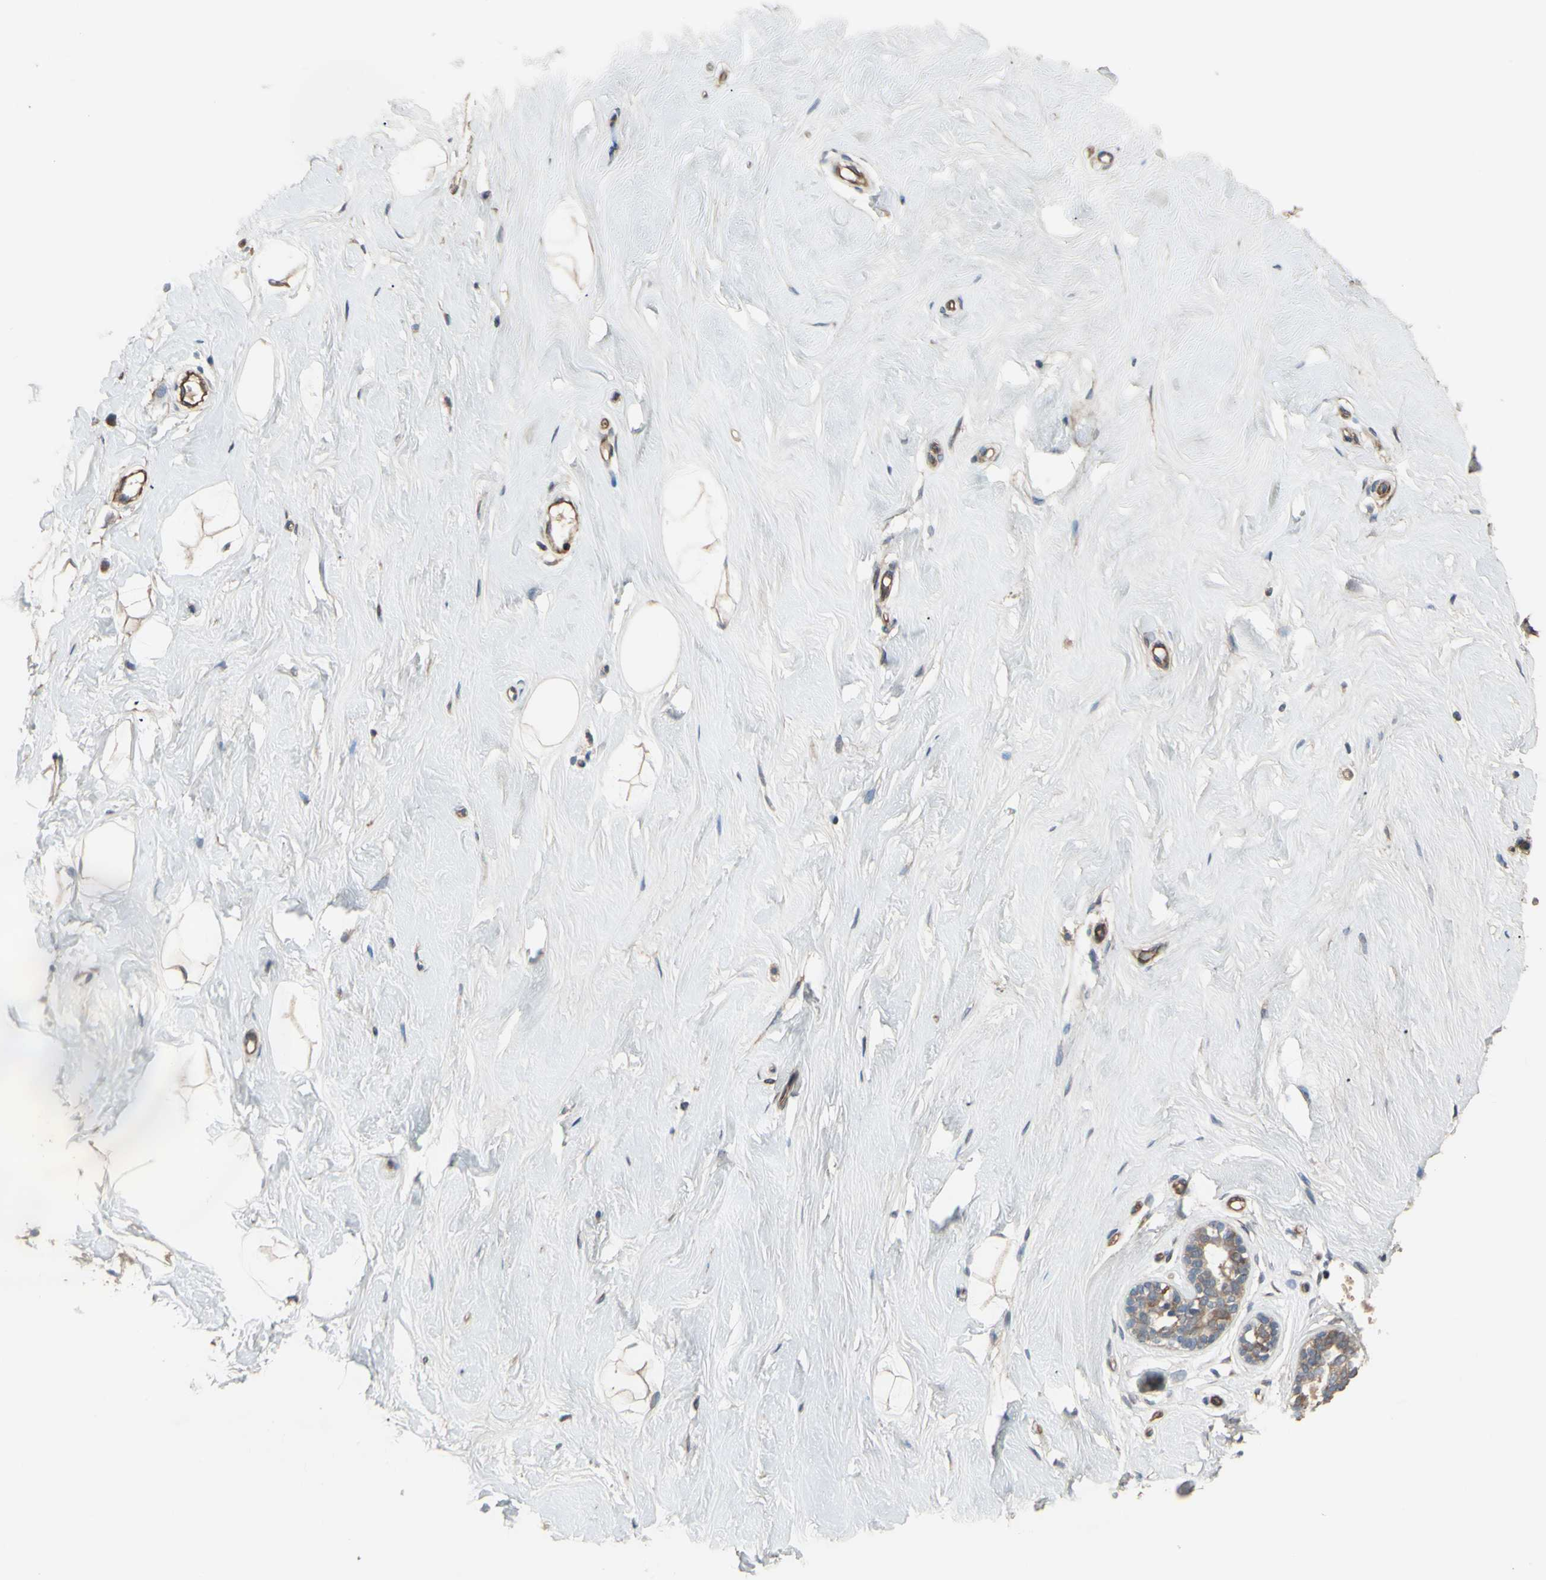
{"staining": {"intensity": "negative", "quantity": "none", "location": "none"}, "tissue": "breast", "cell_type": "Adipocytes", "image_type": "normal", "snomed": [{"axis": "morphology", "description": "Normal tissue, NOS"}, {"axis": "topography", "description": "Breast"}], "caption": "Immunohistochemical staining of benign breast demonstrates no significant positivity in adipocytes. (IHC, brightfield microscopy, high magnification).", "gene": "SHROOM4", "patient": {"sex": "female", "age": 23}}